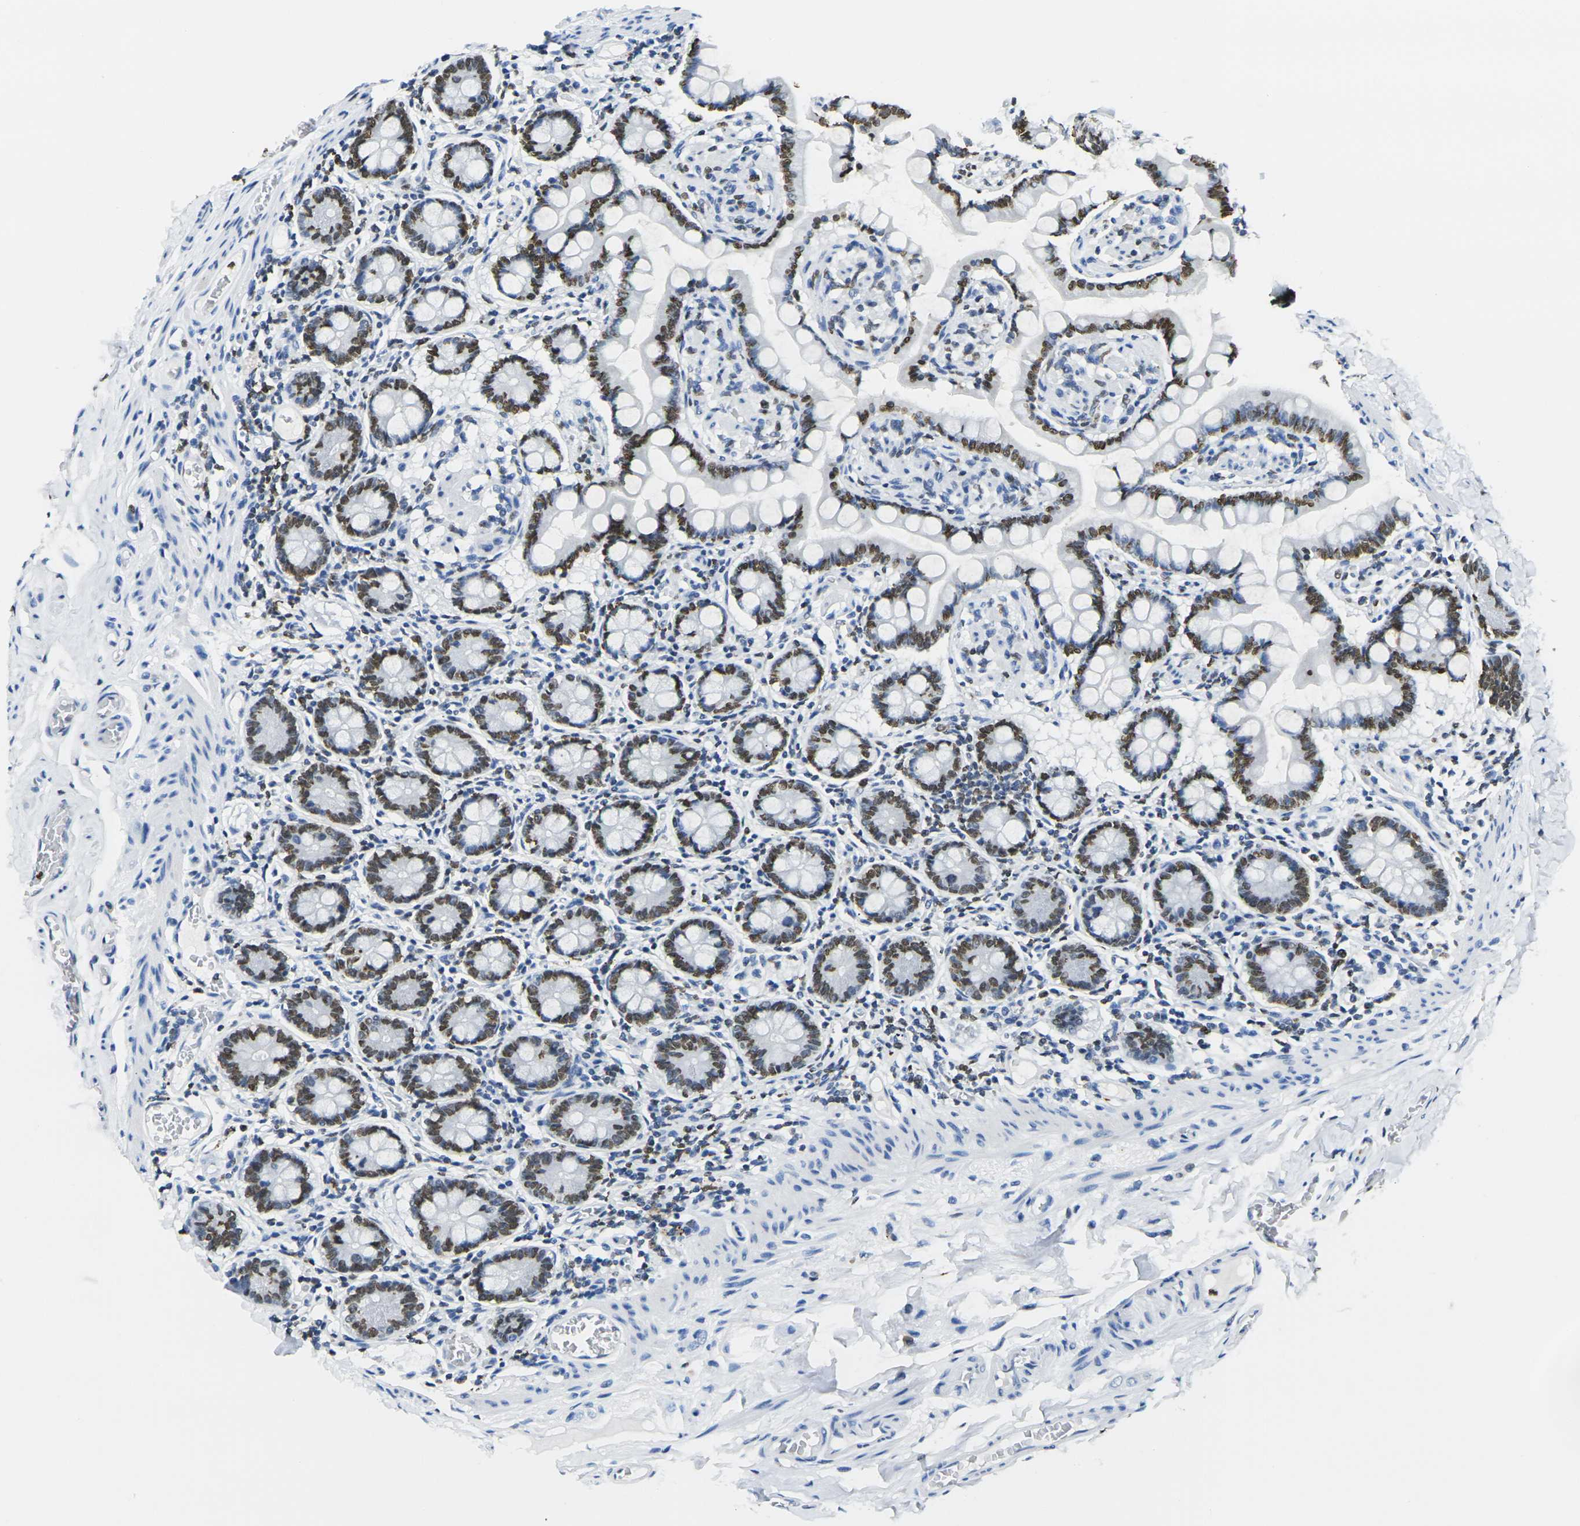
{"staining": {"intensity": "strong", "quantity": ">75%", "location": "nuclear"}, "tissue": "small intestine", "cell_type": "Glandular cells", "image_type": "normal", "snomed": [{"axis": "morphology", "description": "Normal tissue, NOS"}, {"axis": "topography", "description": "Small intestine"}], "caption": "Normal small intestine was stained to show a protein in brown. There is high levels of strong nuclear staining in approximately >75% of glandular cells.", "gene": "DRAXIN", "patient": {"sex": "male", "age": 41}}